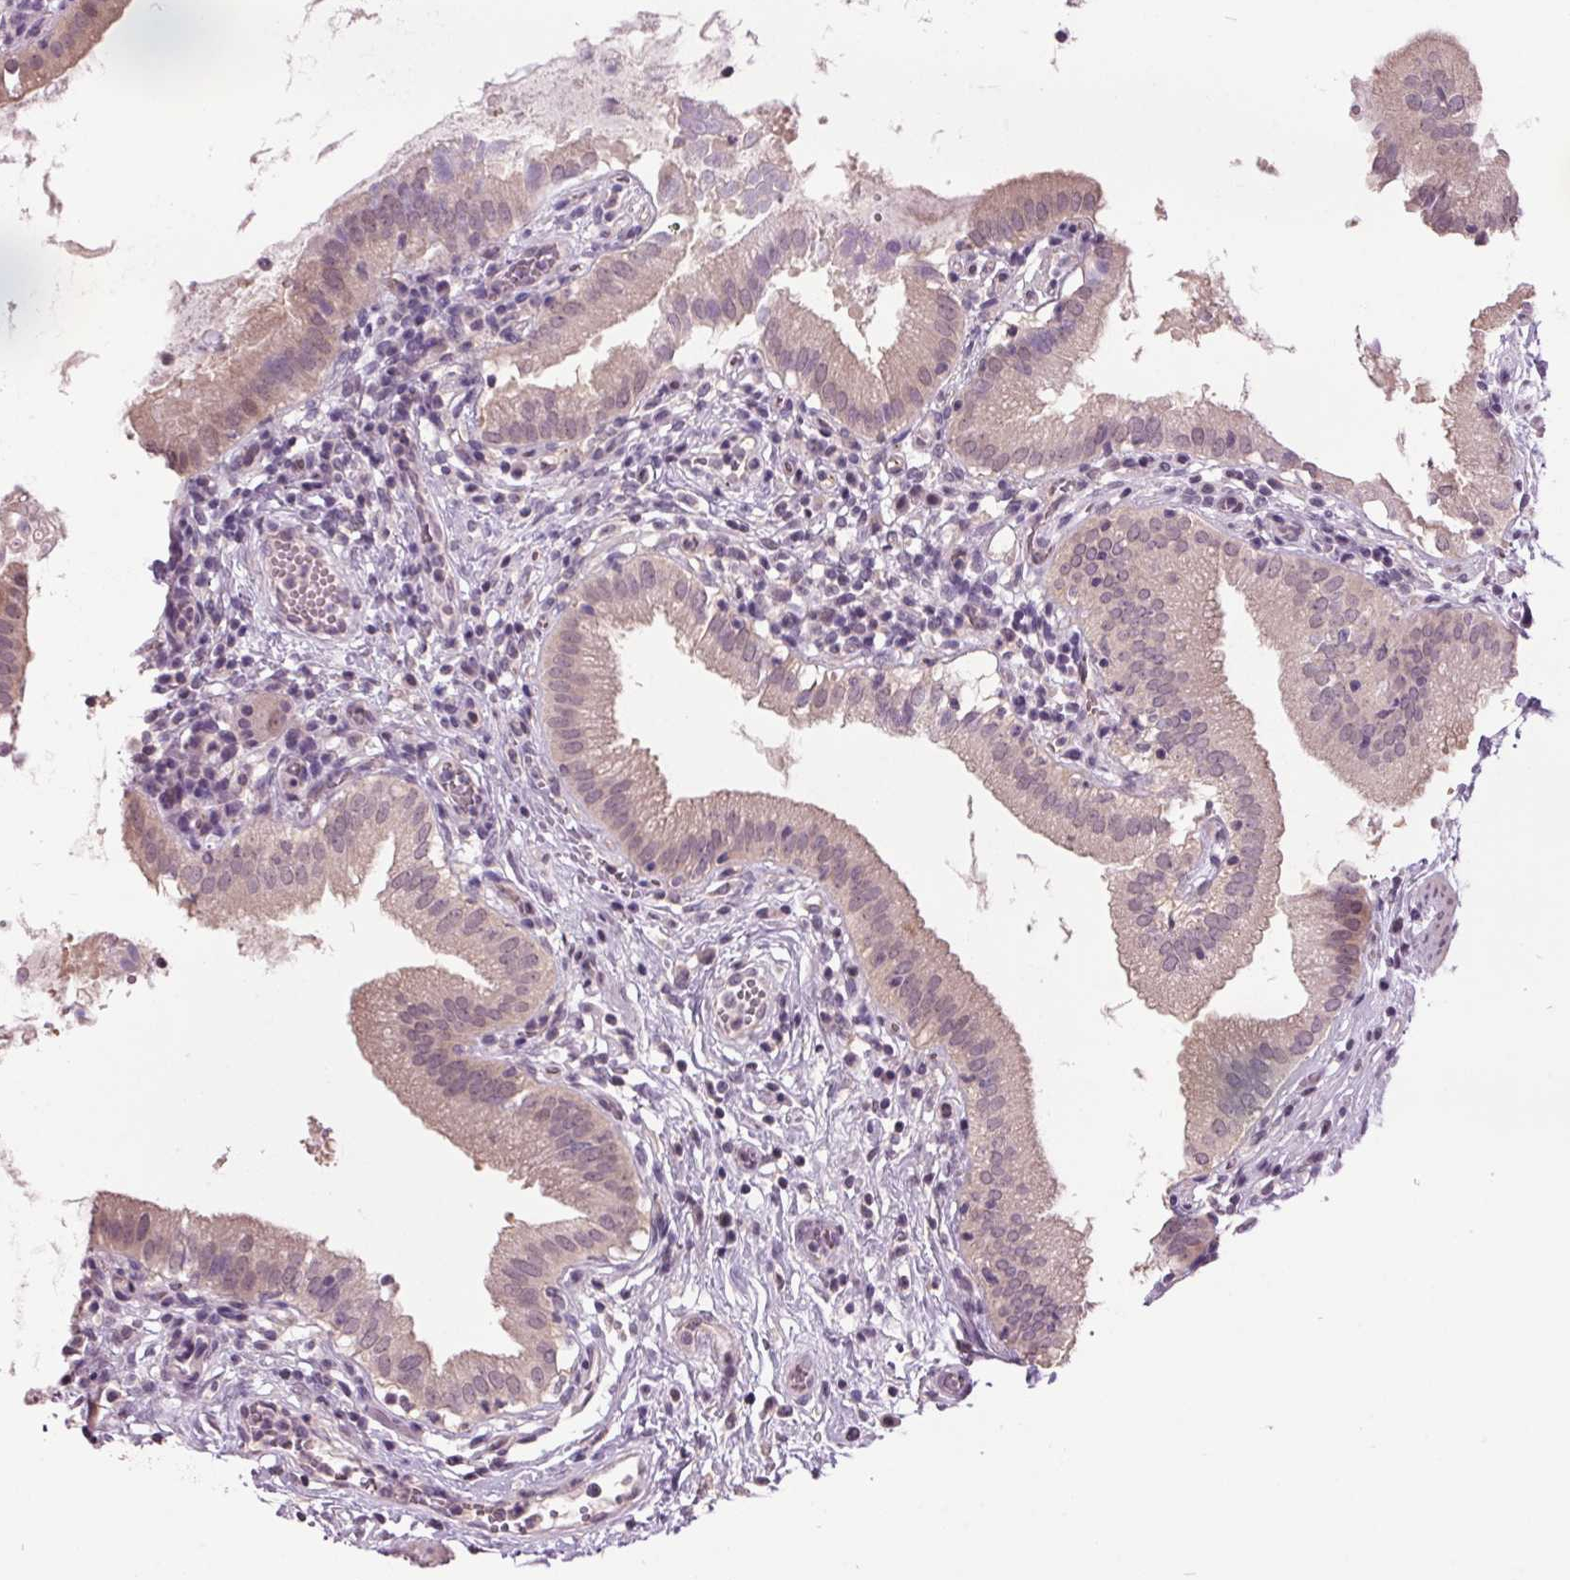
{"staining": {"intensity": "weak", "quantity": ">75%", "location": "cytoplasmic/membranous"}, "tissue": "gallbladder", "cell_type": "Glandular cells", "image_type": "normal", "snomed": [{"axis": "morphology", "description": "Normal tissue, NOS"}, {"axis": "topography", "description": "Gallbladder"}], "caption": "Brown immunohistochemical staining in unremarkable human gallbladder exhibits weak cytoplasmic/membranous positivity in about >75% of glandular cells. (DAB (3,3'-diaminobenzidine) = brown stain, brightfield microscopy at high magnification).", "gene": "C2orf16", "patient": {"sex": "female", "age": 65}}